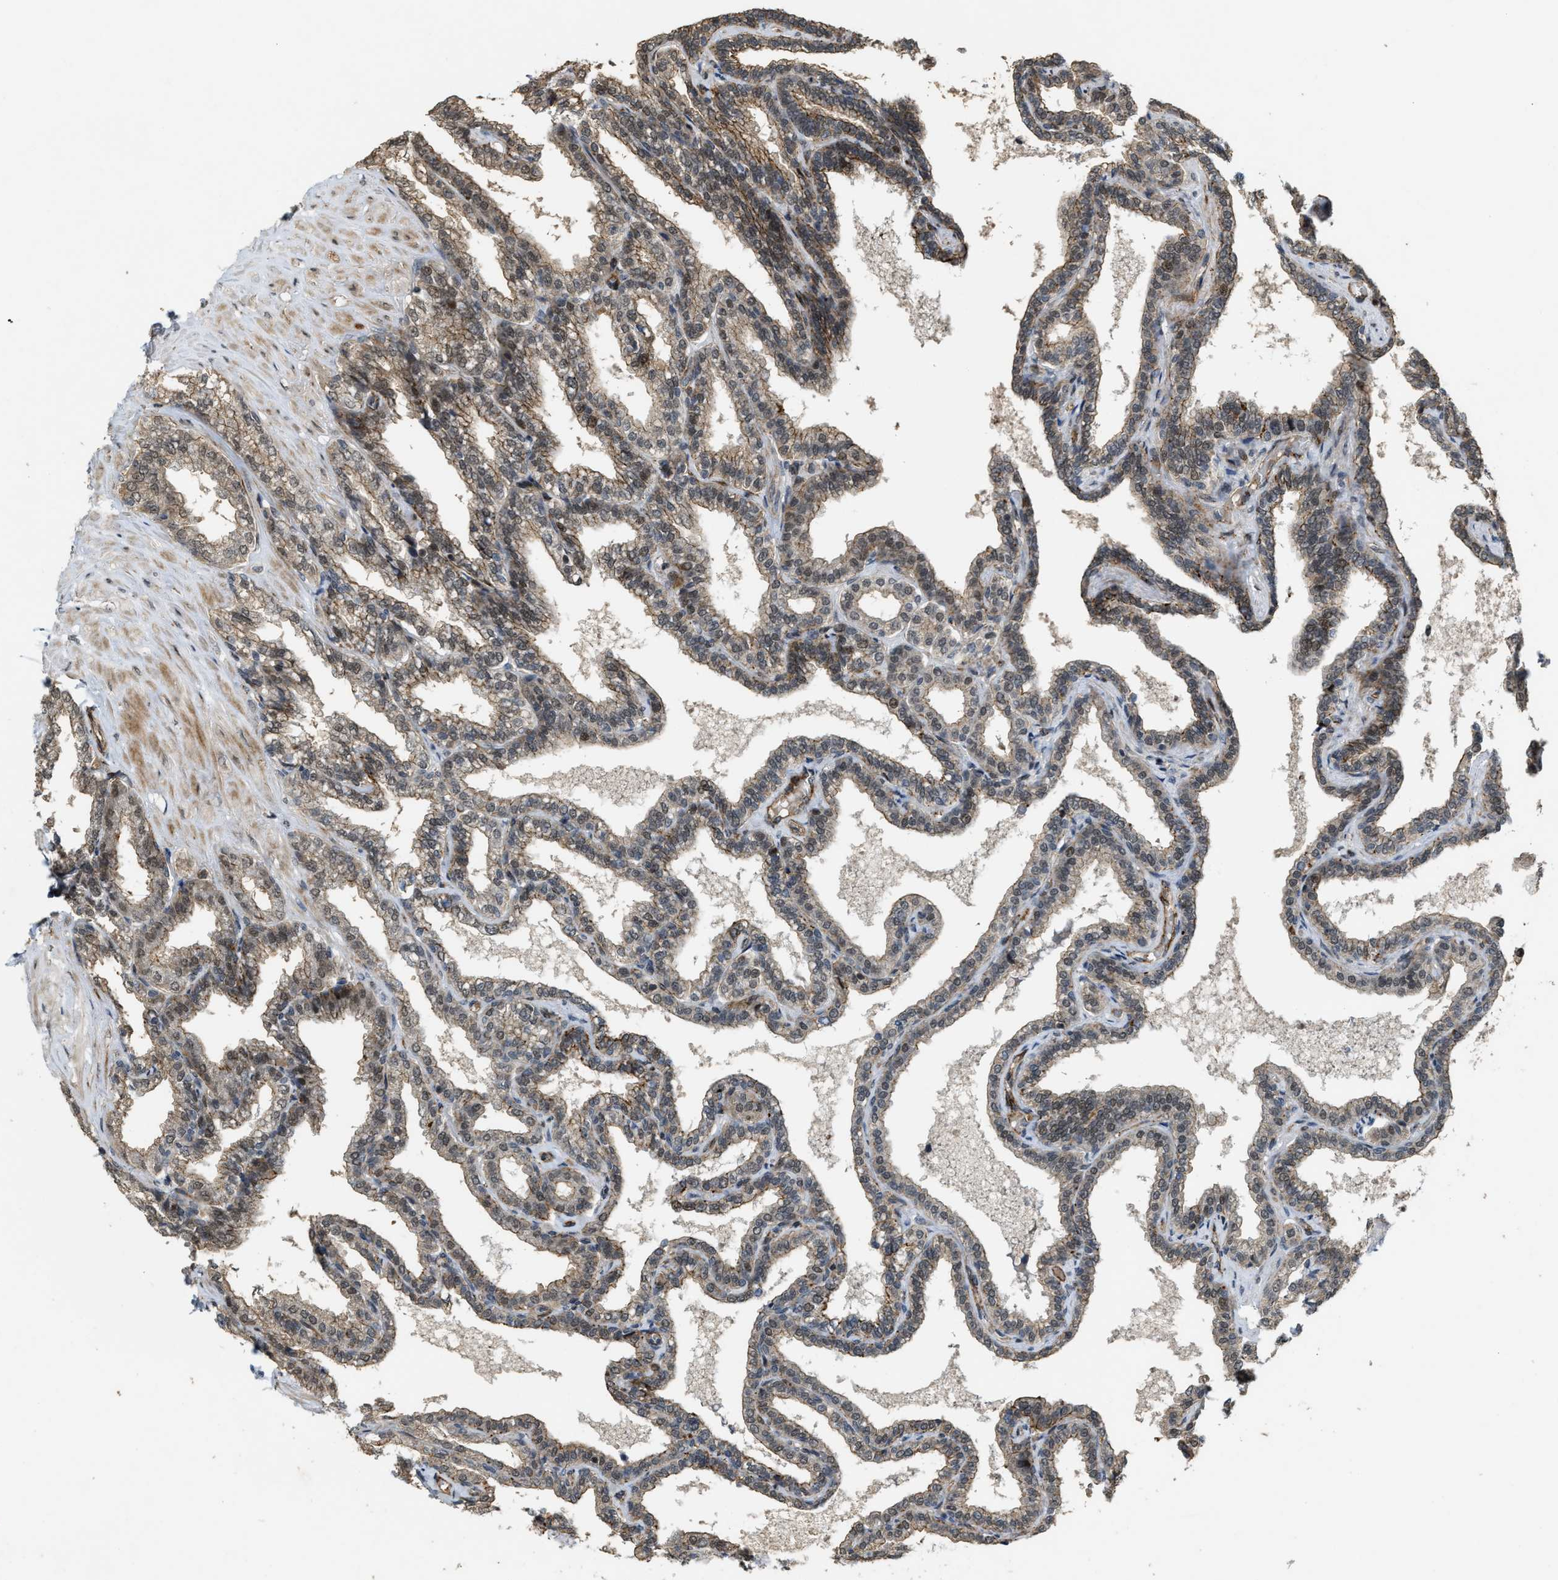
{"staining": {"intensity": "weak", "quantity": ">75%", "location": "cytoplasmic/membranous"}, "tissue": "seminal vesicle", "cell_type": "Glandular cells", "image_type": "normal", "snomed": [{"axis": "morphology", "description": "Normal tissue, NOS"}, {"axis": "topography", "description": "Seminal veicle"}], "caption": "Immunohistochemical staining of normal seminal vesicle displays >75% levels of weak cytoplasmic/membranous protein staining in about >75% of glandular cells.", "gene": "DPF2", "patient": {"sex": "male", "age": 46}}